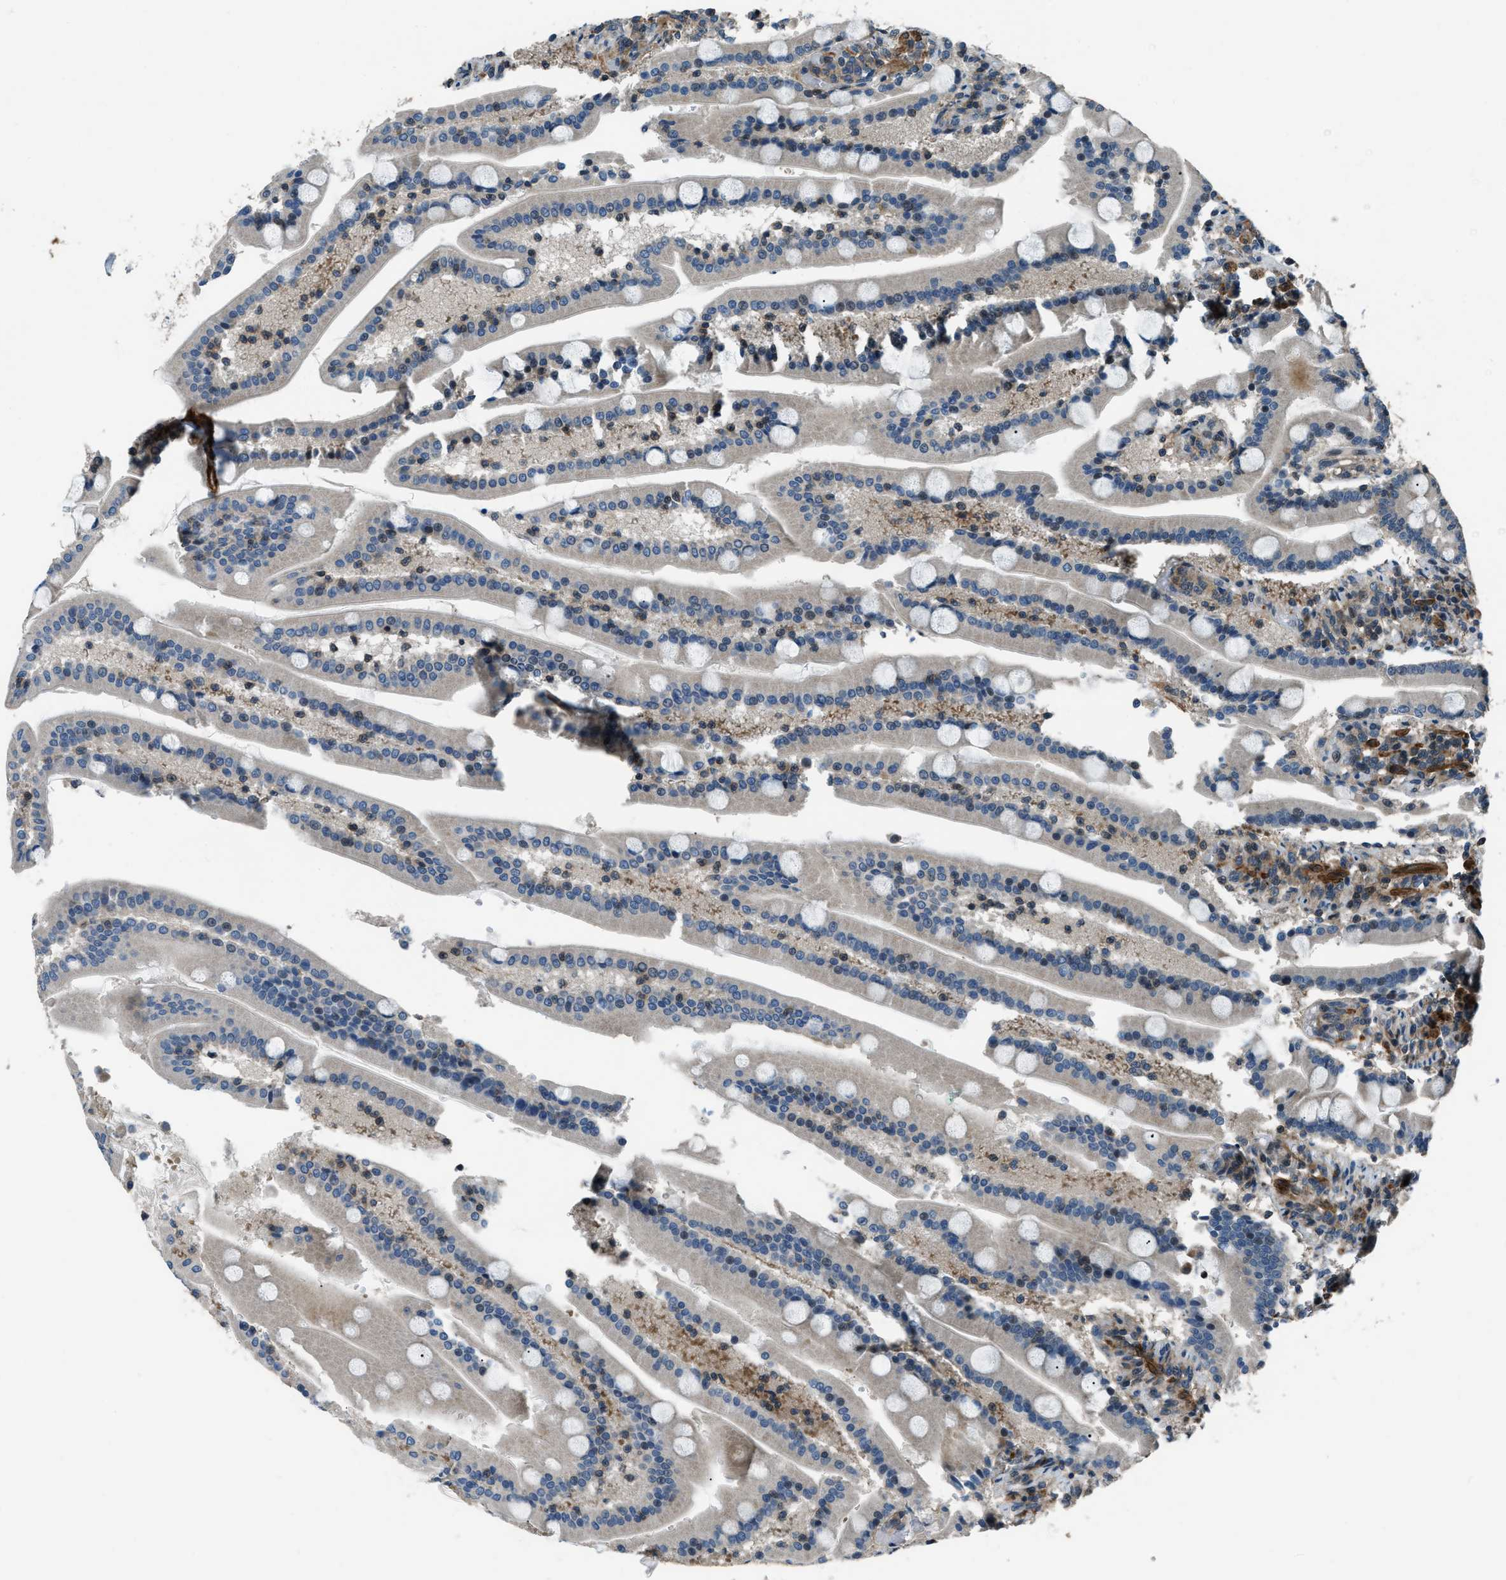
{"staining": {"intensity": "moderate", "quantity": "25%-75%", "location": "cytoplasmic/membranous"}, "tissue": "duodenum", "cell_type": "Glandular cells", "image_type": "normal", "snomed": [{"axis": "morphology", "description": "Normal tissue, NOS"}, {"axis": "topography", "description": "Duodenum"}], "caption": "Normal duodenum demonstrates moderate cytoplasmic/membranous expression in approximately 25%-75% of glandular cells, visualized by immunohistochemistry. The staining is performed using DAB brown chromogen to label protein expression. The nuclei are counter-stained blue using hematoxylin.", "gene": "NUDCD3", "patient": {"sex": "male", "age": 54}}